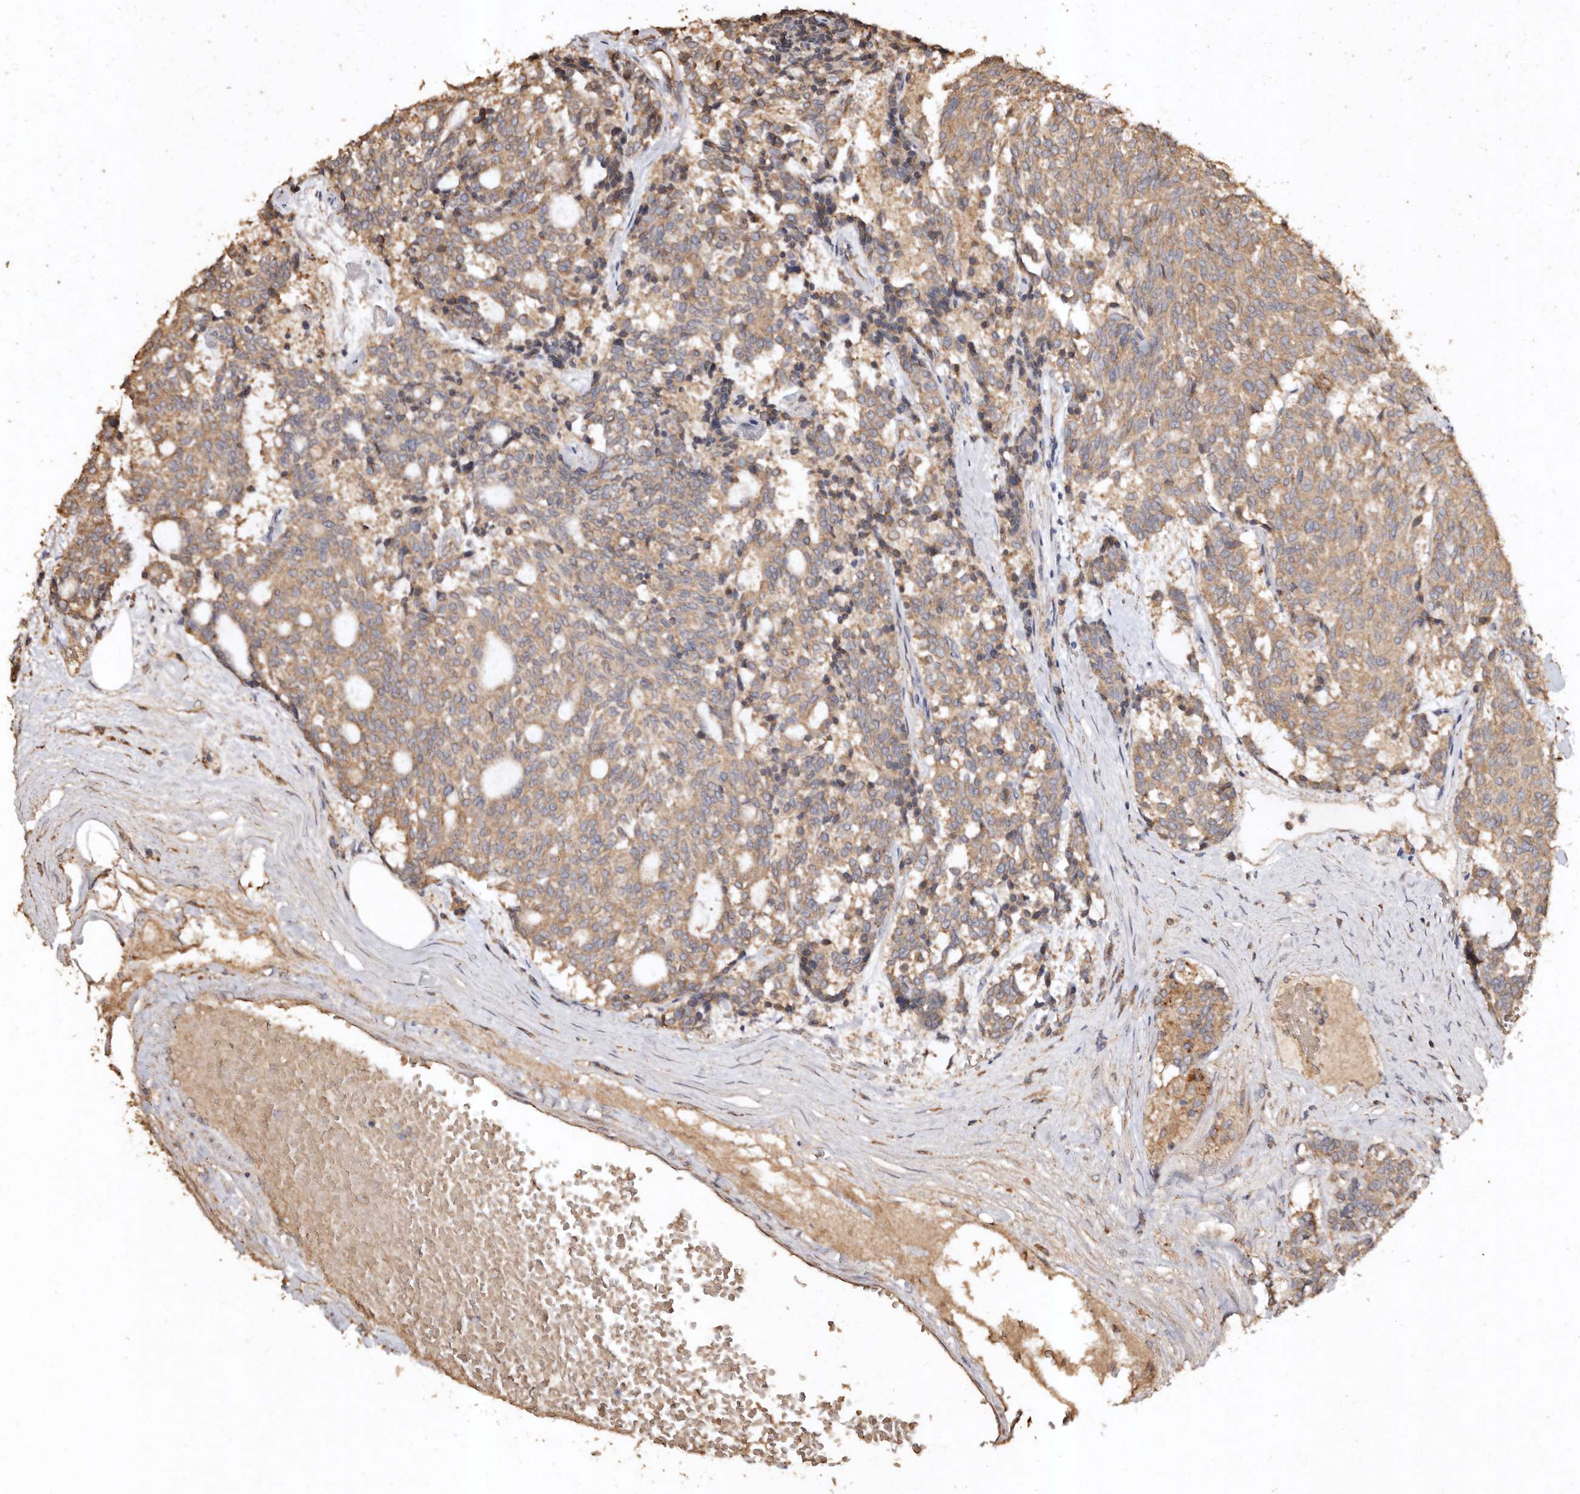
{"staining": {"intensity": "weak", "quantity": ">75%", "location": "cytoplasmic/membranous"}, "tissue": "carcinoid", "cell_type": "Tumor cells", "image_type": "cancer", "snomed": [{"axis": "morphology", "description": "Carcinoid, malignant, NOS"}, {"axis": "topography", "description": "Pancreas"}], "caption": "Human carcinoid stained for a protein (brown) shows weak cytoplasmic/membranous positive expression in about >75% of tumor cells.", "gene": "FARS2", "patient": {"sex": "female", "age": 54}}